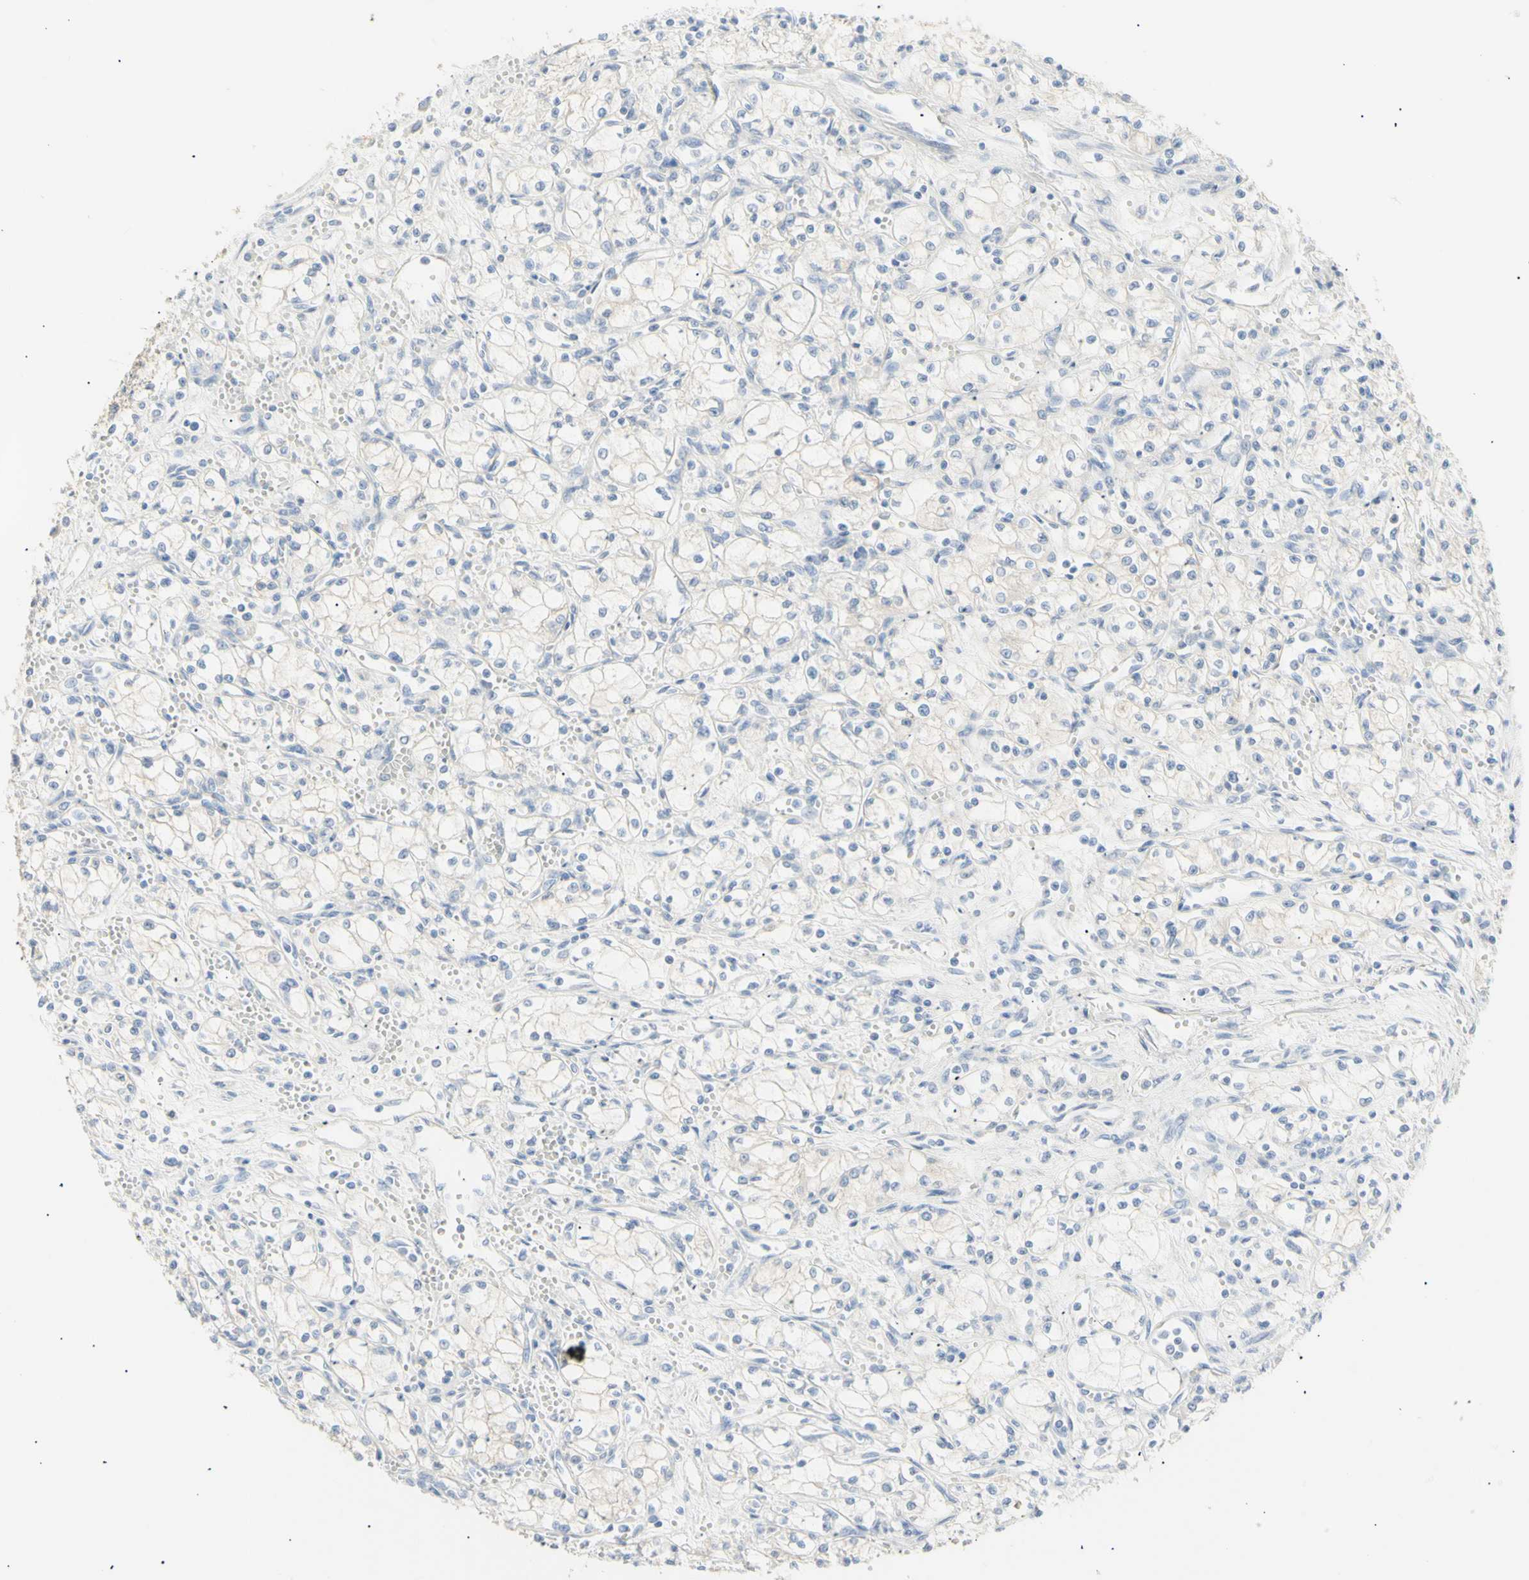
{"staining": {"intensity": "negative", "quantity": "none", "location": "none"}, "tissue": "renal cancer", "cell_type": "Tumor cells", "image_type": "cancer", "snomed": [{"axis": "morphology", "description": "Normal tissue, NOS"}, {"axis": "morphology", "description": "Adenocarcinoma, NOS"}, {"axis": "topography", "description": "Kidney"}], "caption": "Immunohistochemistry (IHC) of adenocarcinoma (renal) shows no expression in tumor cells. (DAB (3,3'-diaminobenzidine) IHC, high magnification).", "gene": "B4GALNT3", "patient": {"sex": "male", "age": 59}}